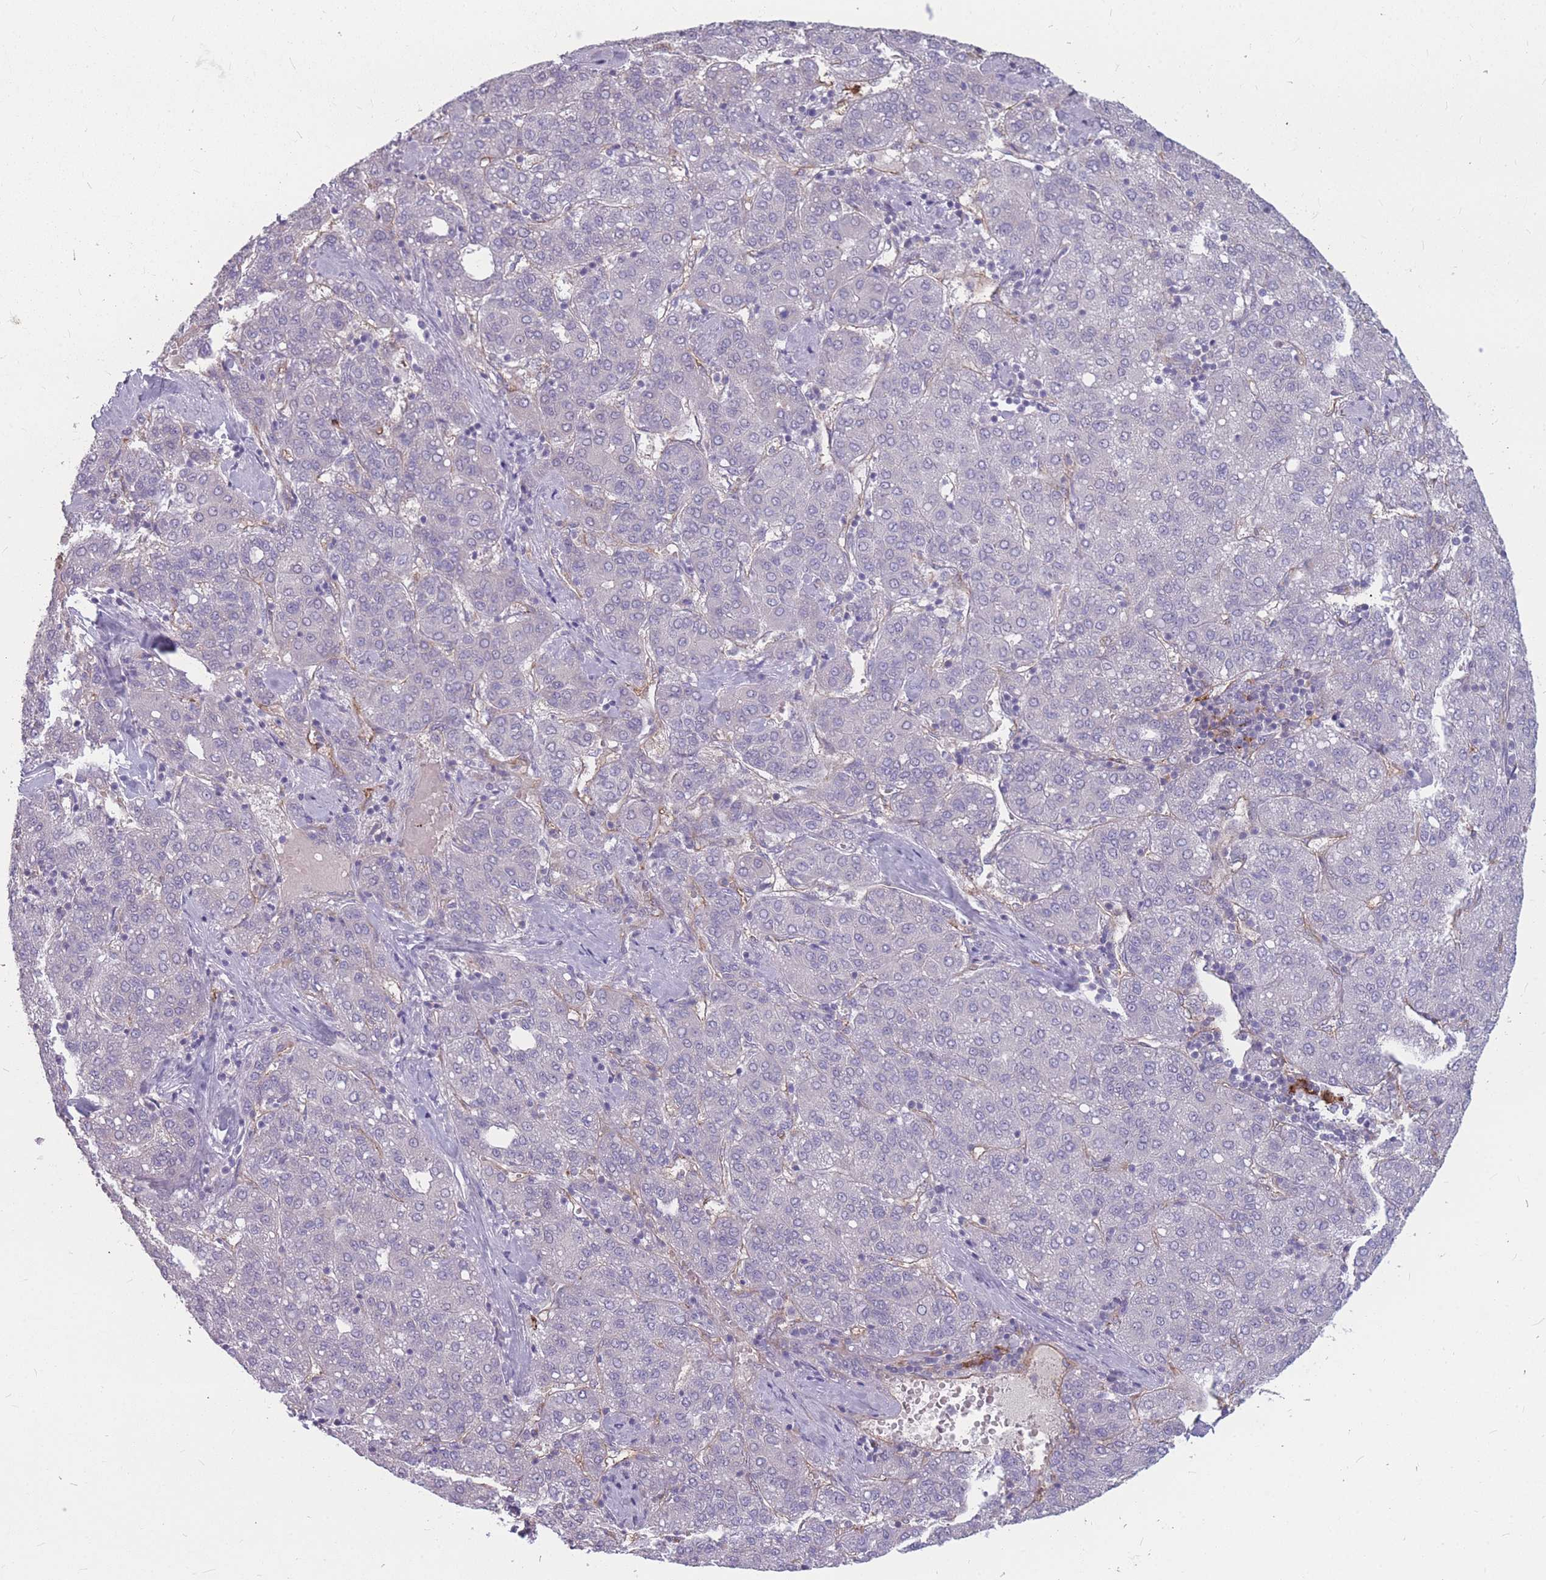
{"staining": {"intensity": "negative", "quantity": "none", "location": "none"}, "tissue": "liver cancer", "cell_type": "Tumor cells", "image_type": "cancer", "snomed": [{"axis": "morphology", "description": "Carcinoma, Hepatocellular, NOS"}, {"axis": "topography", "description": "Liver"}], "caption": "A photomicrograph of hepatocellular carcinoma (liver) stained for a protein shows no brown staining in tumor cells.", "gene": "GNA11", "patient": {"sex": "male", "age": 65}}